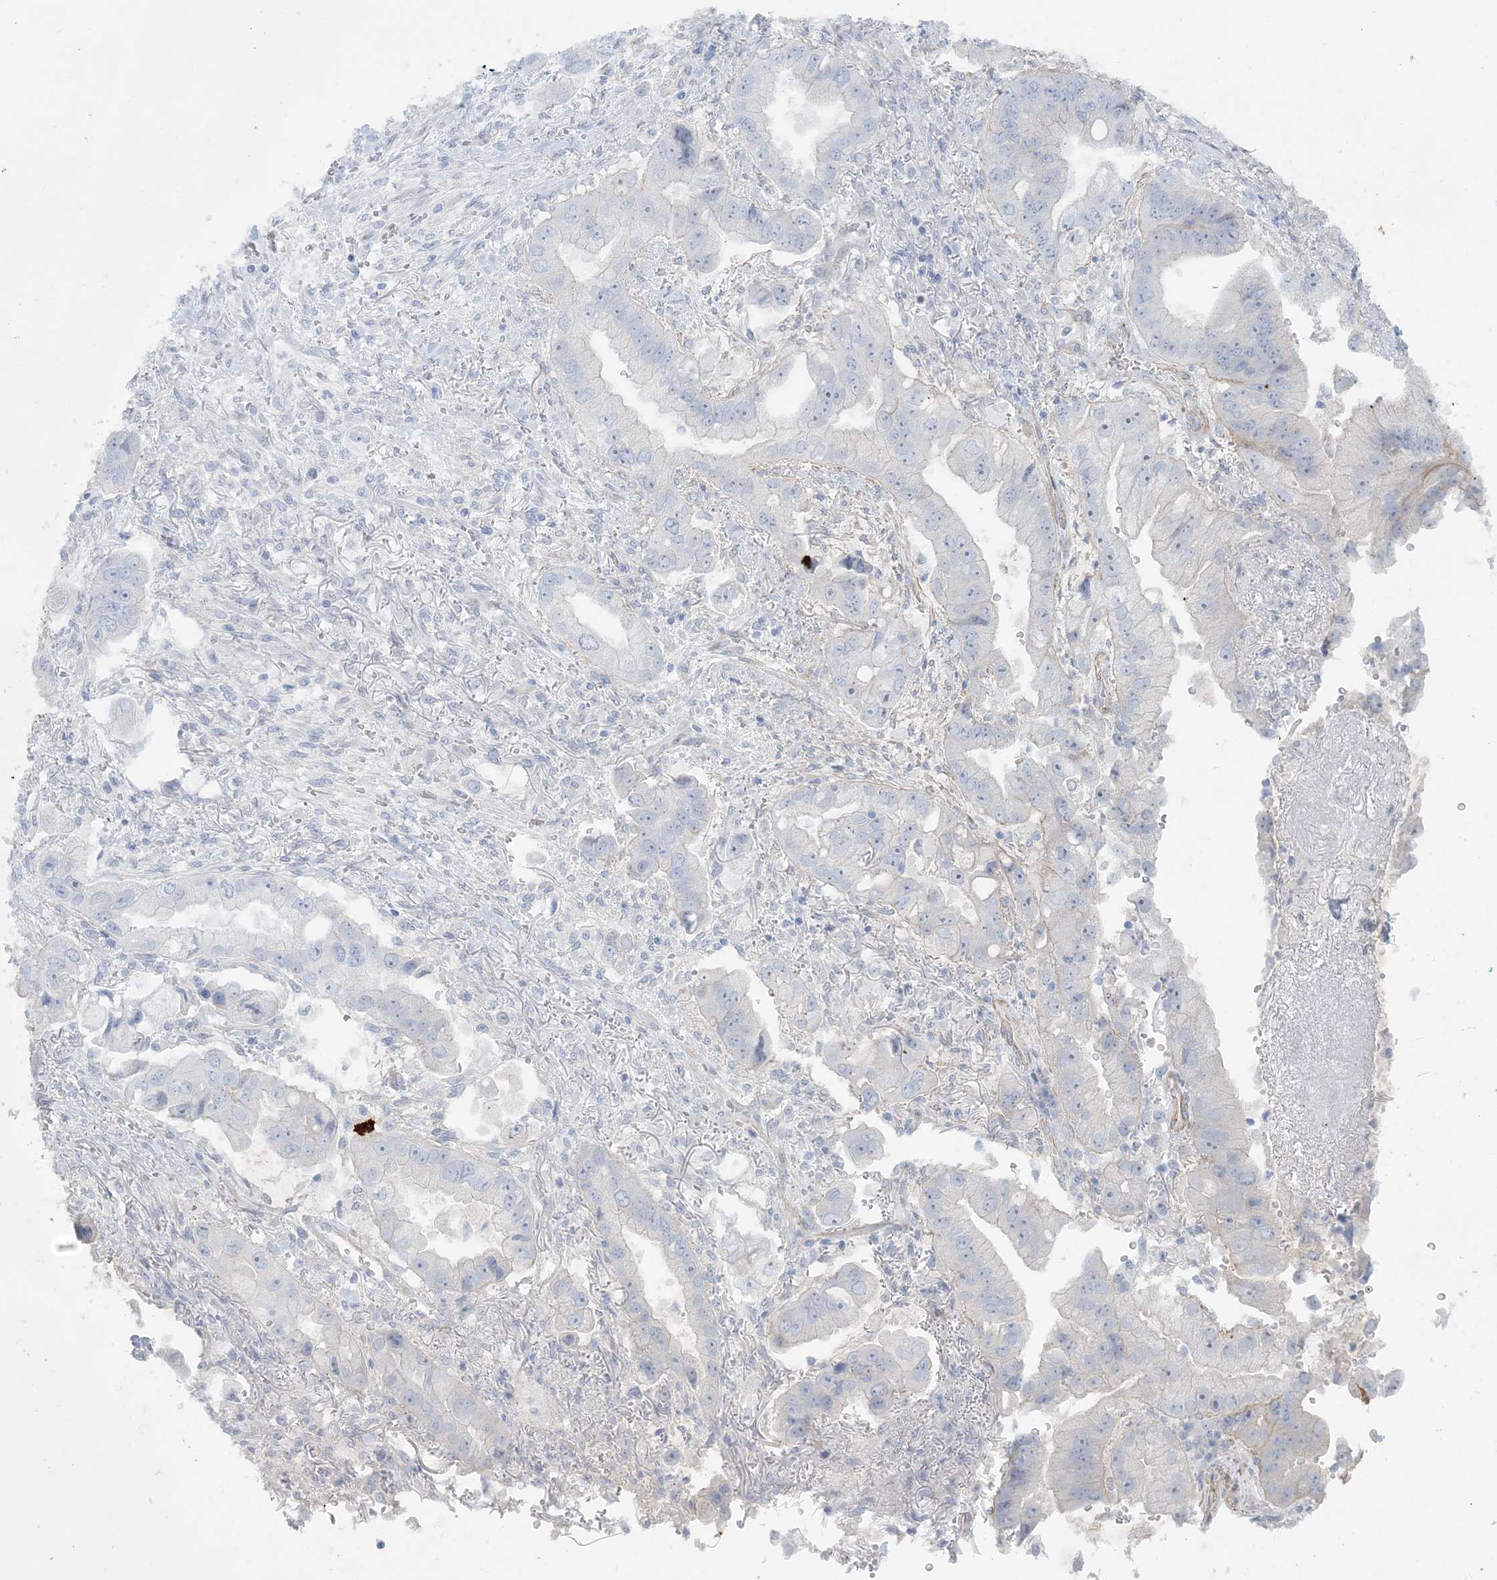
{"staining": {"intensity": "negative", "quantity": "none", "location": "none"}, "tissue": "stomach cancer", "cell_type": "Tumor cells", "image_type": "cancer", "snomed": [{"axis": "morphology", "description": "Adenocarcinoma, NOS"}, {"axis": "topography", "description": "Stomach"}], "caption": "Stomach adenocarcinoma stained for a protein using IHC shows no staining tumor cells.", "gene": "AGXT", "patient": {"sex": "male", "age": 62}}